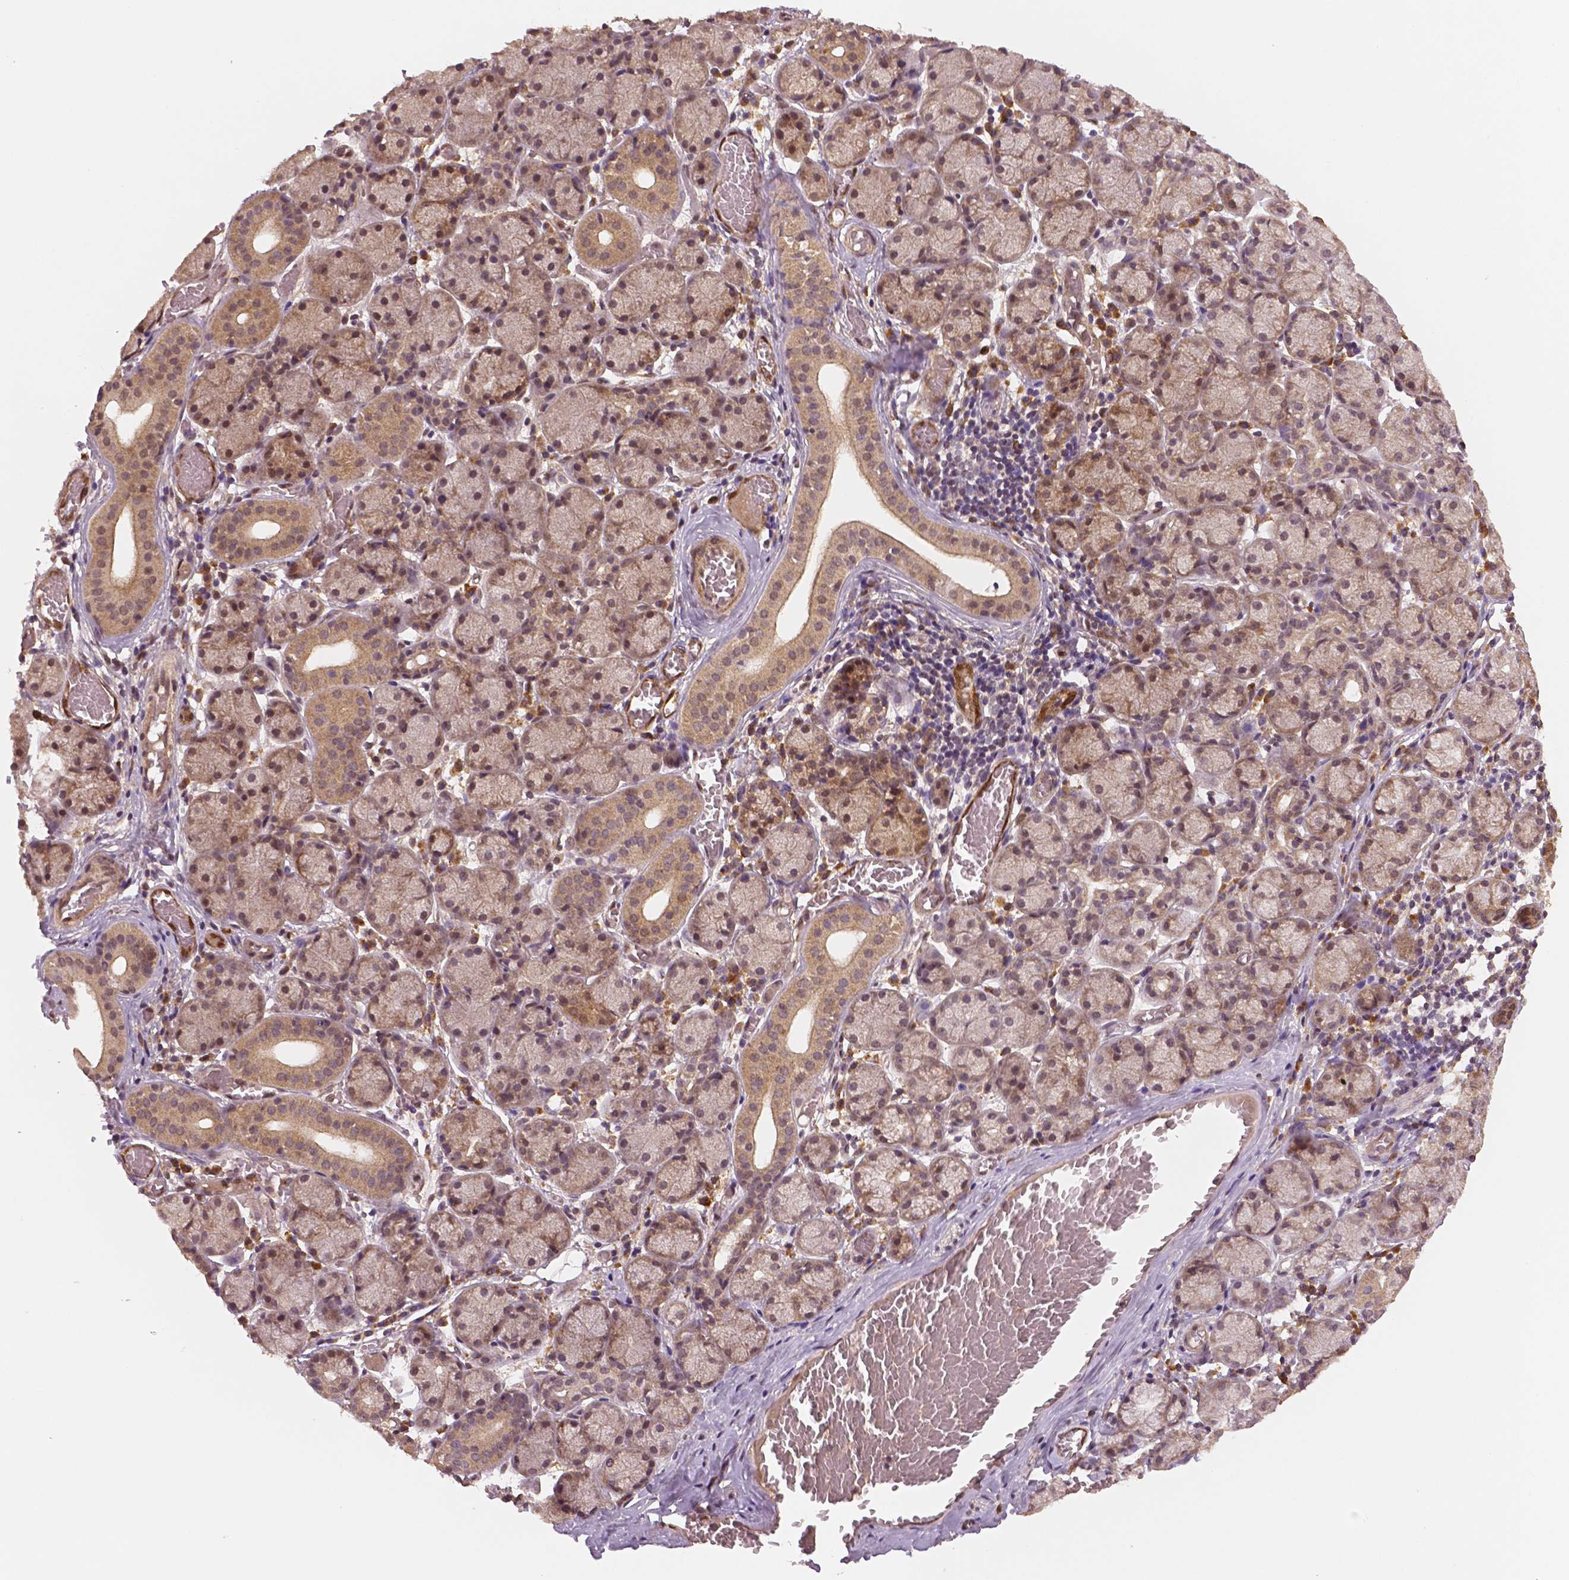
{"staining": {"intensity": "weak", "quantity": ">75%", "location": "cytoplasmic/membranous,nuclear"}, "tissue": "salivary gland", "cell_type": "Glandular cells", "image_type": "normal", "snomed": [{"axis": "morphology", "description": "Normal tissue, NOS"}, {"axis": "topography", "description": "Salivary gland"}, {"axis": "topography", "description": "Peripheral nerve tissue"}], "caption": "Brown immunohistochemical staining in unremarkable human salivary gland reveals weak cytoplasmic/membranous,nuclear positivity in approximately >75% of glandular cells.", "gene": "STAT3", "patient": {"sex": "female", "age": 24}}